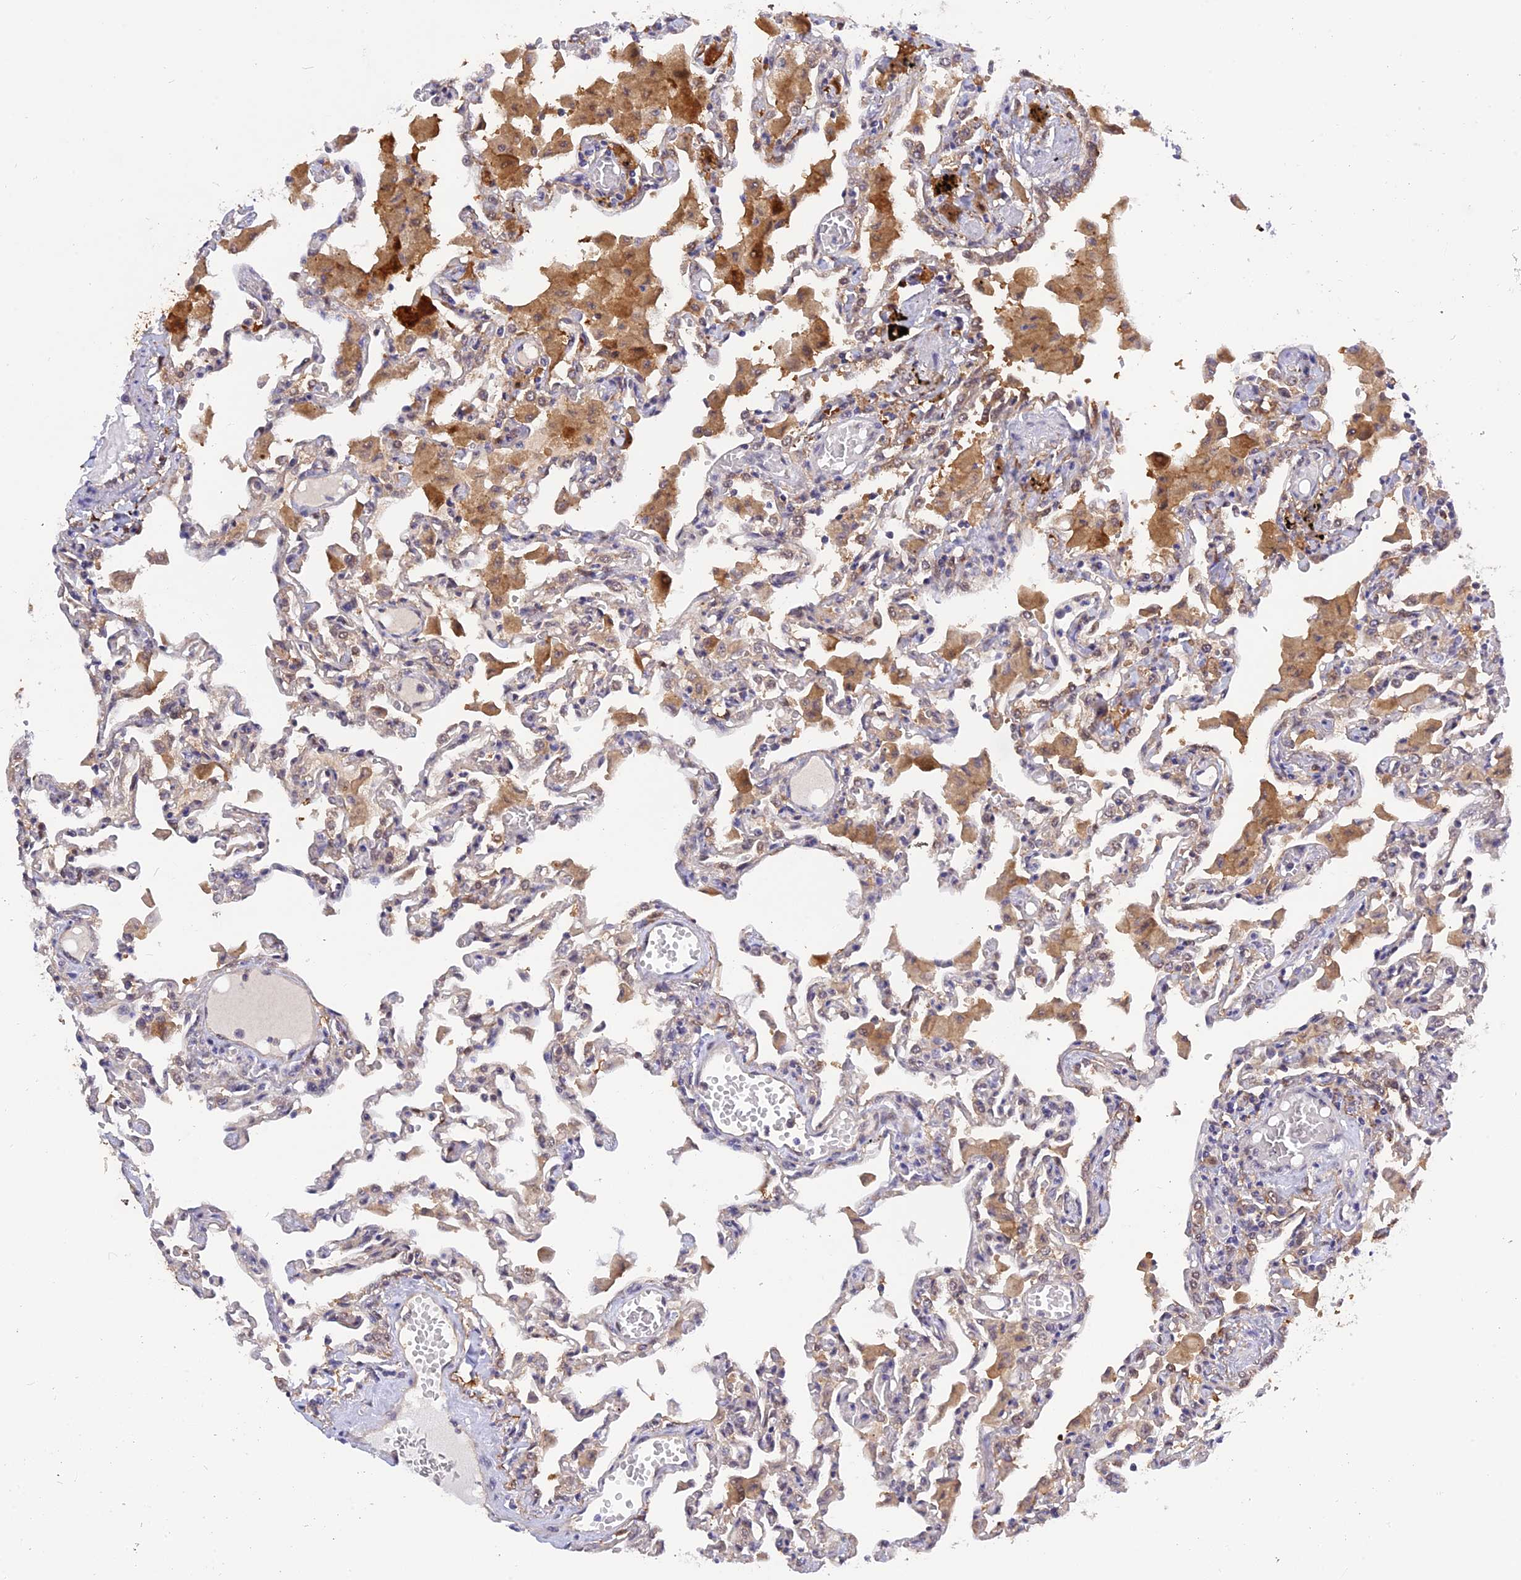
{"staining": {"intensity": "moderate", "quantity": "<25%", "location": "cytoplasmic/membranous"}, "tissue": "lung", "cell_type": "Alveolar cells", "image_type": "normal", "snomed": [{"axis": "morphology", "description": "Normal tissue, NOS"}, {"axis": "topography", "description": "Bronchus"}, {"axis": "topography", "description": "Lung"}], "caption": "Immunohistochemistry micrograph of unremarkable lung stained for a protein (brown), which displays low levels of moderate cytoplasmic/membranous expression in approximately <25% of alveolar cells.", "gene": "MNS1", "patient": {"sex": "female", "age": 49}}